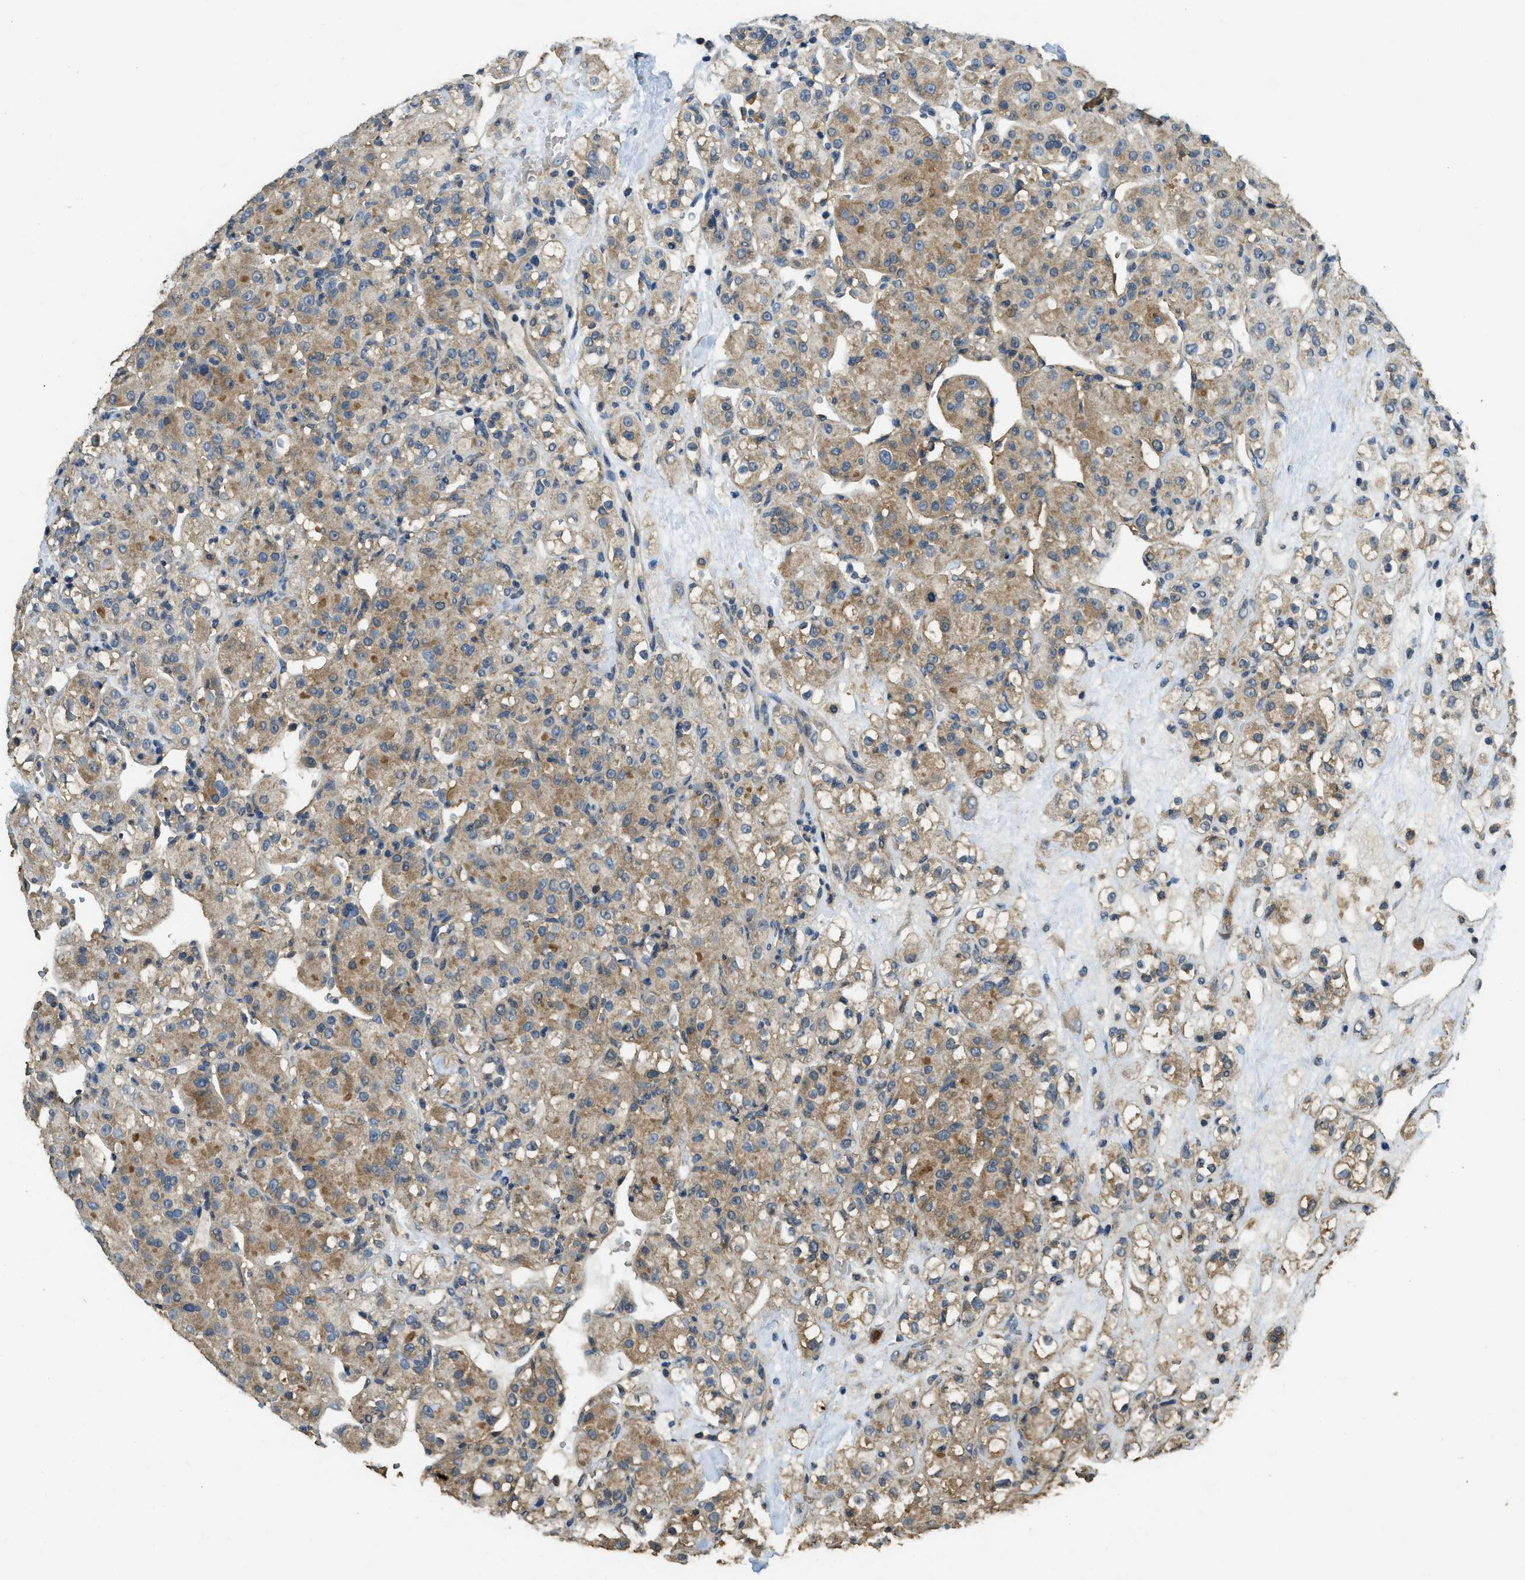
{"staining": {"intensity": "moderate", "quantity": ">75%", "location": "cytoplasmic/membranous"}, "tissue": "renal cancer", "cell_type": "Tumor cells", "image_type": "cancer", "snomed": [{"axis": "morphology", "description": "Normal tissue, NOS"}, {"axis": "morphology", "description": "Adenocarcinoma, NOS"}, {"axis": "topography", "description": "Kidney"}], "caption": "Immunohistochemistry staining of renal cancer (adenocarcinoma), which displays medium levels of moderate cytoplasmic/membranous expression in about >75% of tumor cells indicating moderate cytoplasmic/membranous protein staining. The staining was performed using DAB (3,3'-diaminobenzidine) (brown) for protein detection and nuclei were counterstained in hematoxylin (blue).", "gene": "CD276", "patient": {"sex": "male", "age": 61}}